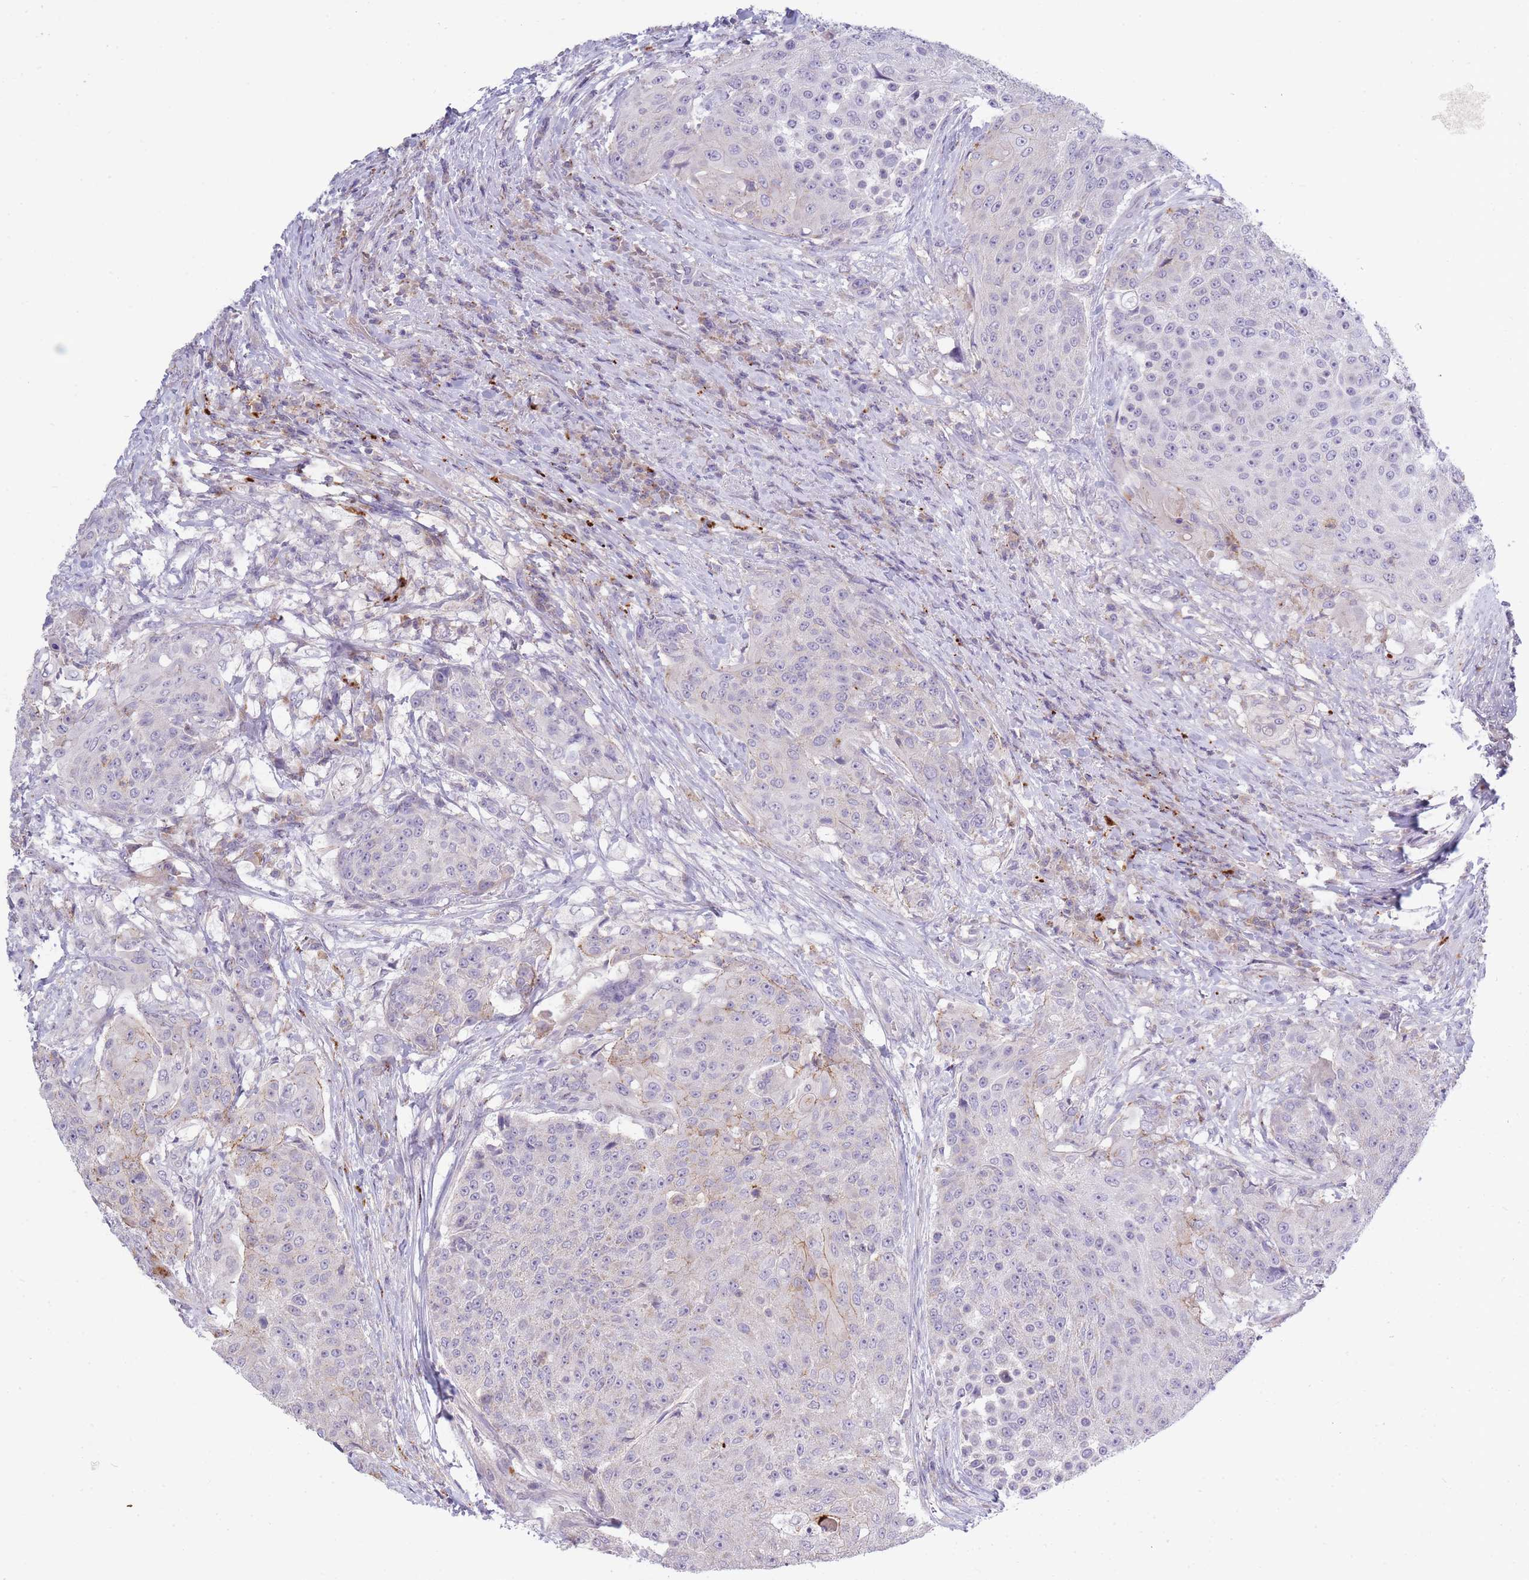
{"staining": {"intensity": "negative", "quantity": "none", "location": "none"}, "tissue": "urothelial cancer", "cell_type": "Tumor cells", "image_type": "cancer", "snomed": [{"axis": "morphology", "description": "Urothelial carcinoma, High grade"}, {"axis": "topography", "description": "Urinary bladder"}], "caption": "This is a histopathology image of immunohistochemistry staining of urothelial carcinoma (high-grade), which shows no positivity in tumor cells. (IHC, brightfield microscopy, high magnification).", "gene": "TRIM61", "patient": {"sex": "female", "age": 63}}